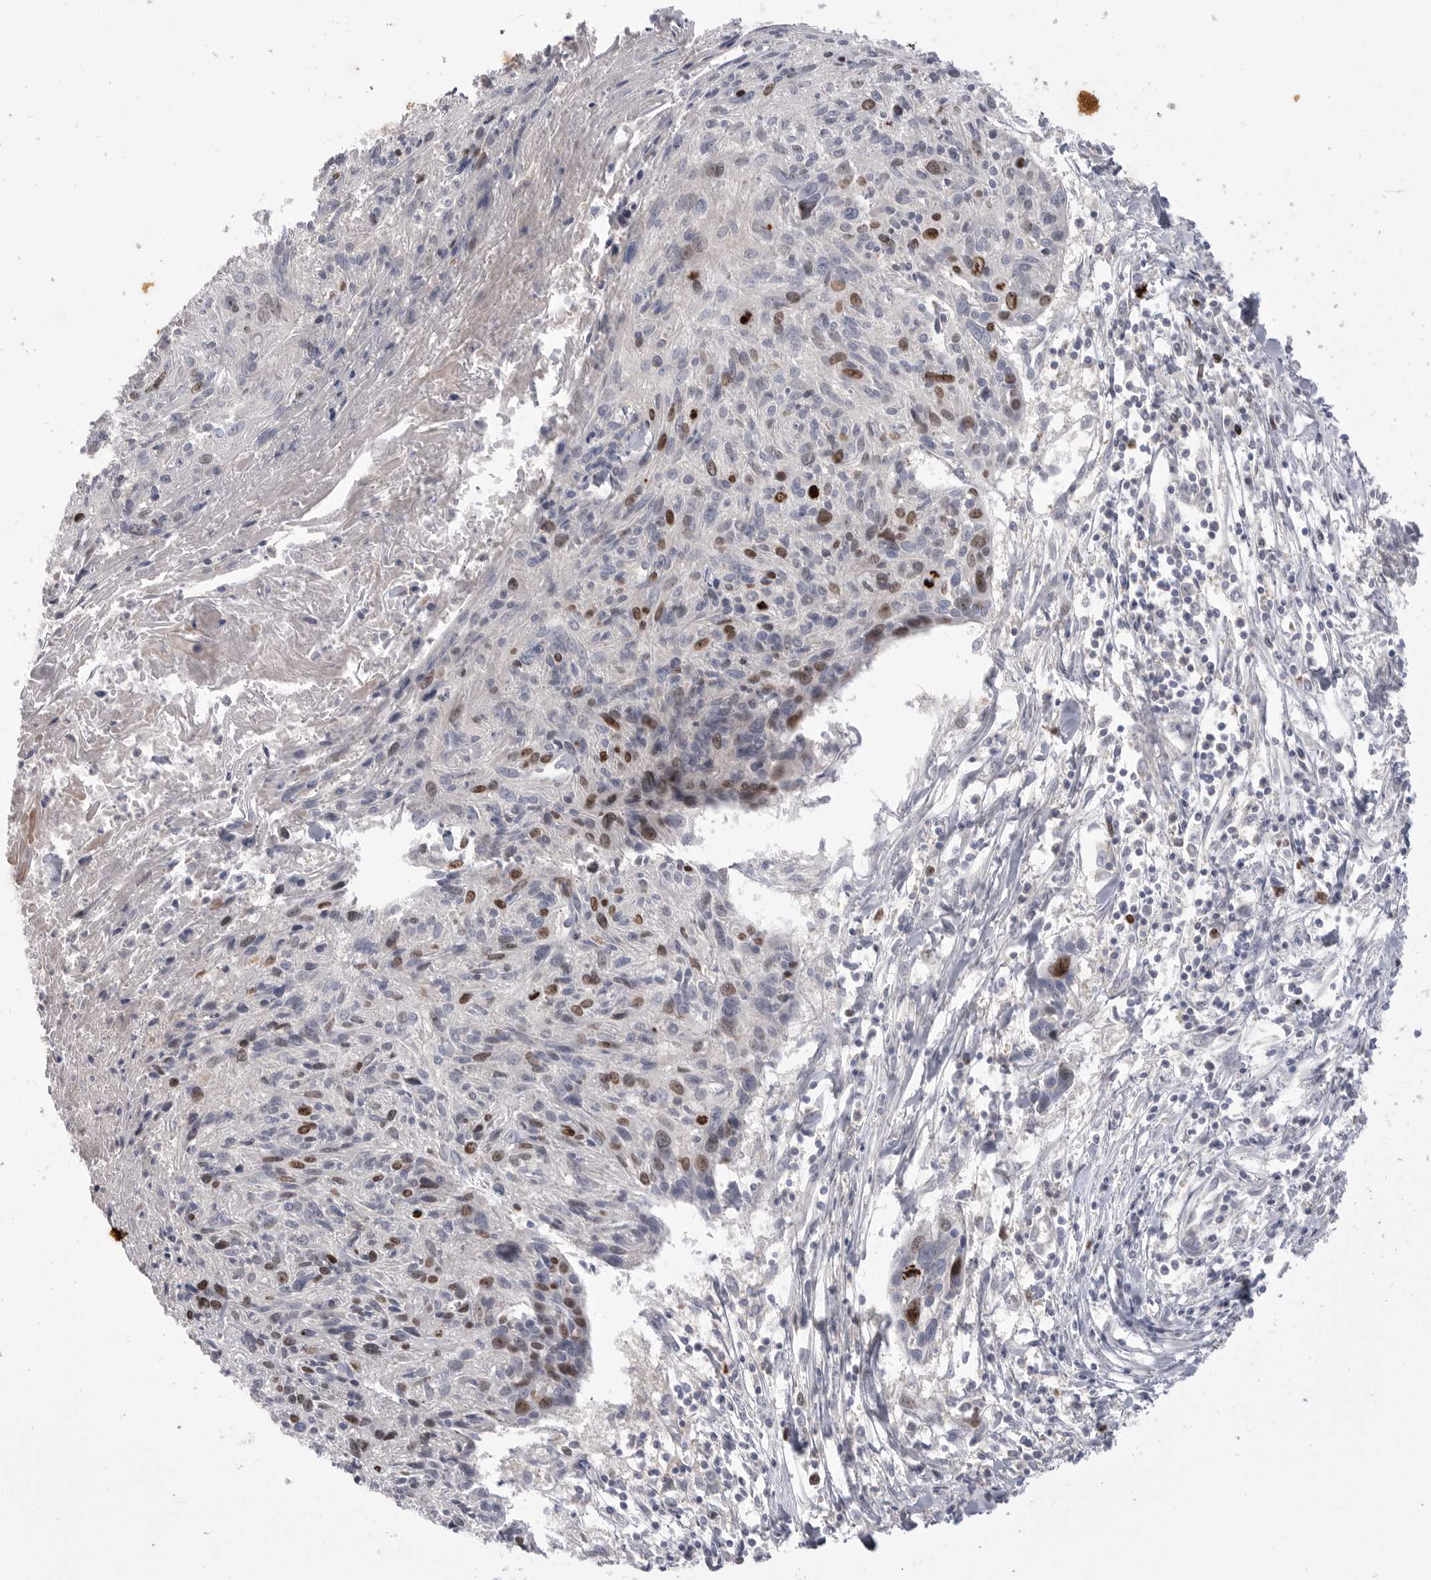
{"staining": {"intensity": "strong", "quantity": "<25%", "location": "nuclear"}, "tissue": "cervical cancer", "cell_type": "Tumor cells", "image_type": "cancer", "snomed": [{"axis": "morphology", "description": "Squamous cell carcinoma, NOS"}, {"axis": "topography", "description": "Cervix"}], "caption": "Immunohistochemical staining of cervical squamous cell carcinoma displays medium levels of strong nuclear expression in about <25% of tumor cells.", "gene": "TOP2A", "patient": {"sex": "female", "age": 51}}